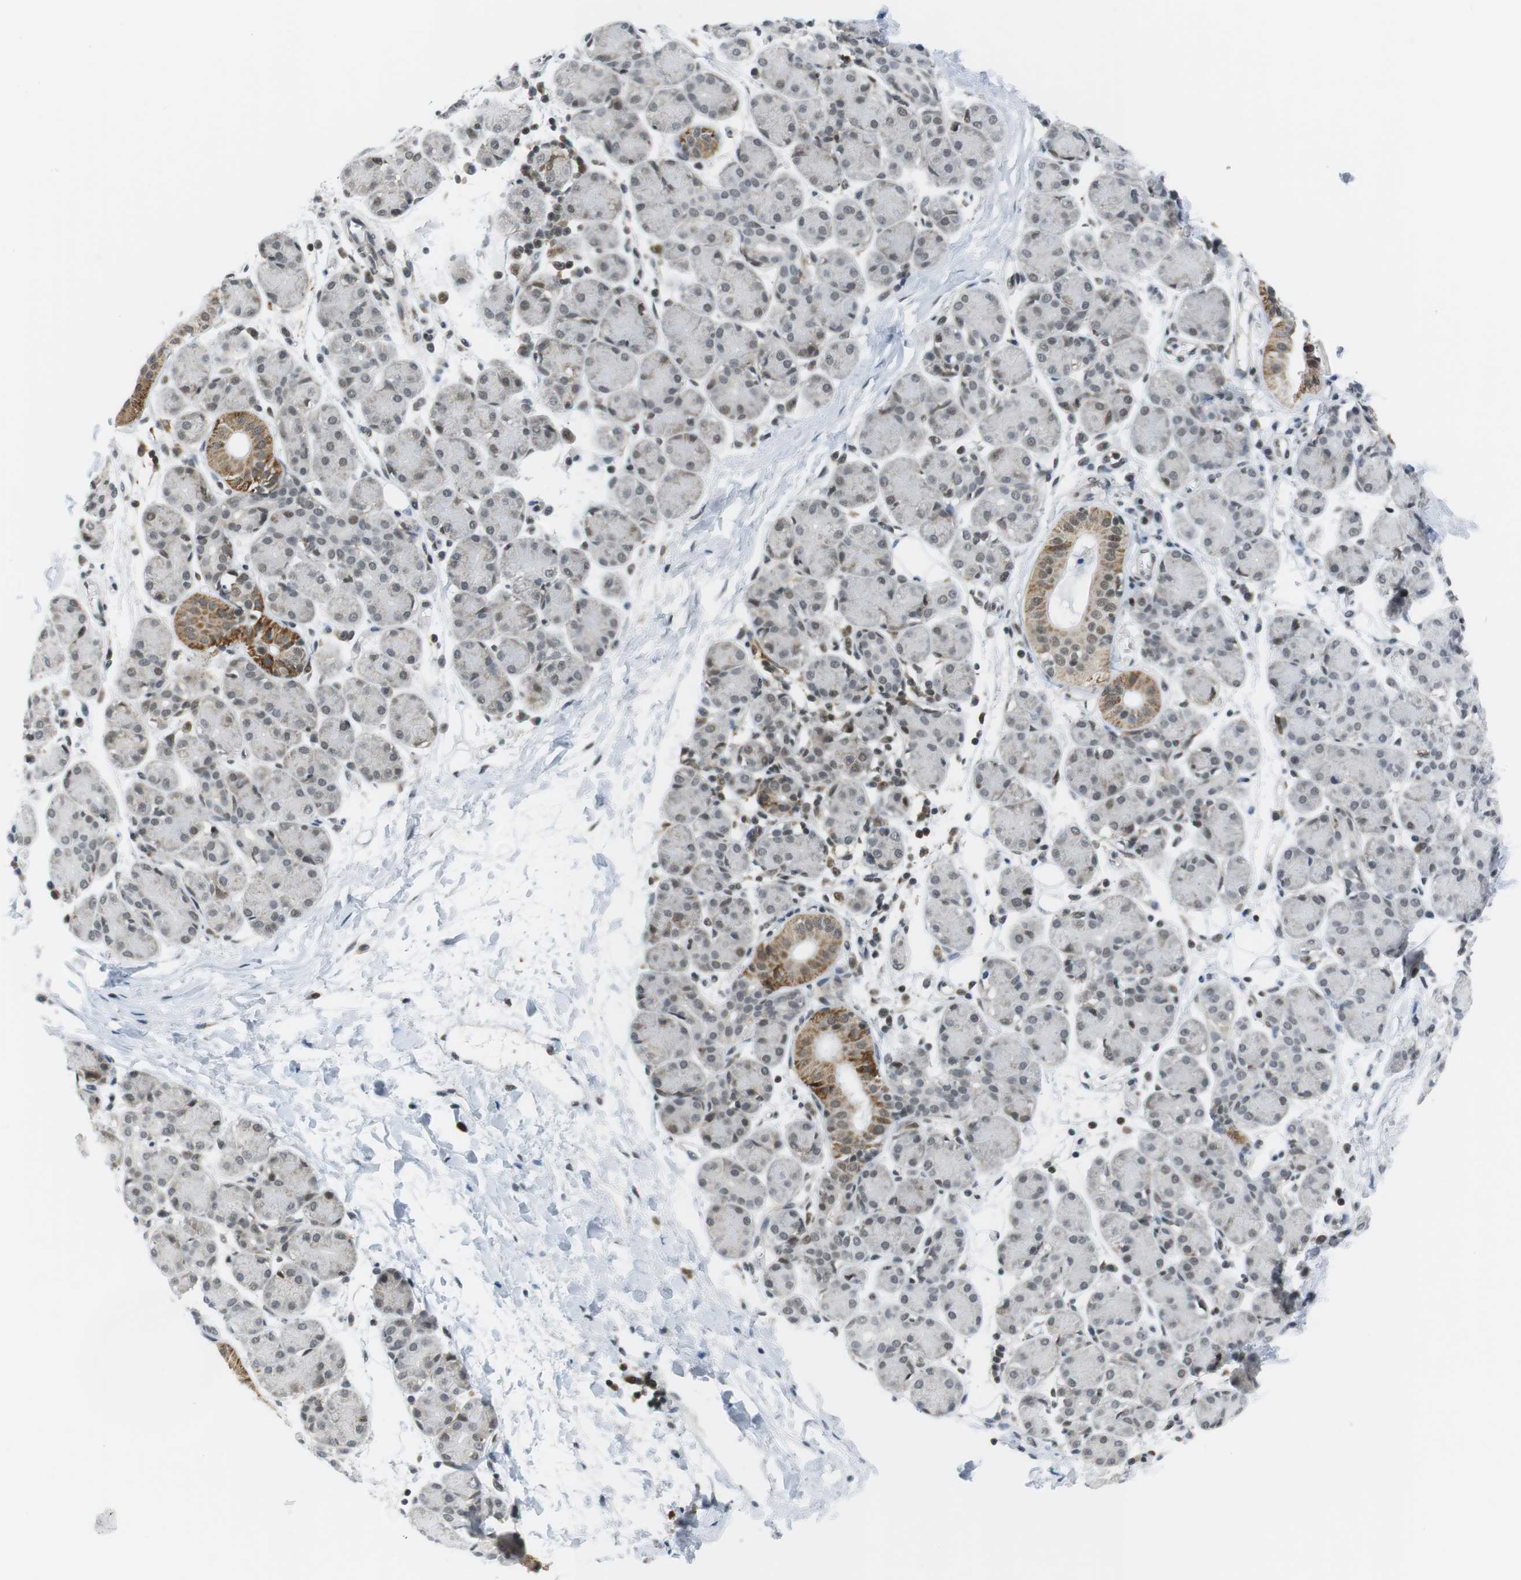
{"staining": {"intensity": "moderate", "quantity": "<25%", "location": "cytoplasmic/membranous,nuclear"}, "tissue": "salivary gland", "cell_type": "Glandular cells", "image_type": "normal", "snomed": [{"axis": "morphology", "description": "Normal tissue, NOS"}, {"axis": "morphology", "description": "Inflammation, NOS"}, {"axis": "topography", "description": "Lymph node"}, {"axis": "topography", "description": "Salivary gland"}], "caption": "An image of human salivary gland stained for a protein shows moderate cytoplasmic/membranous,nuclear brown staining in glandular cells. (DAB (3,3'-diaminobenzidine) IHC, brown staining for protein, blue staining for nuclei).", "gene": "BRD4", "patient": {"sex": "male", "age": 3}}